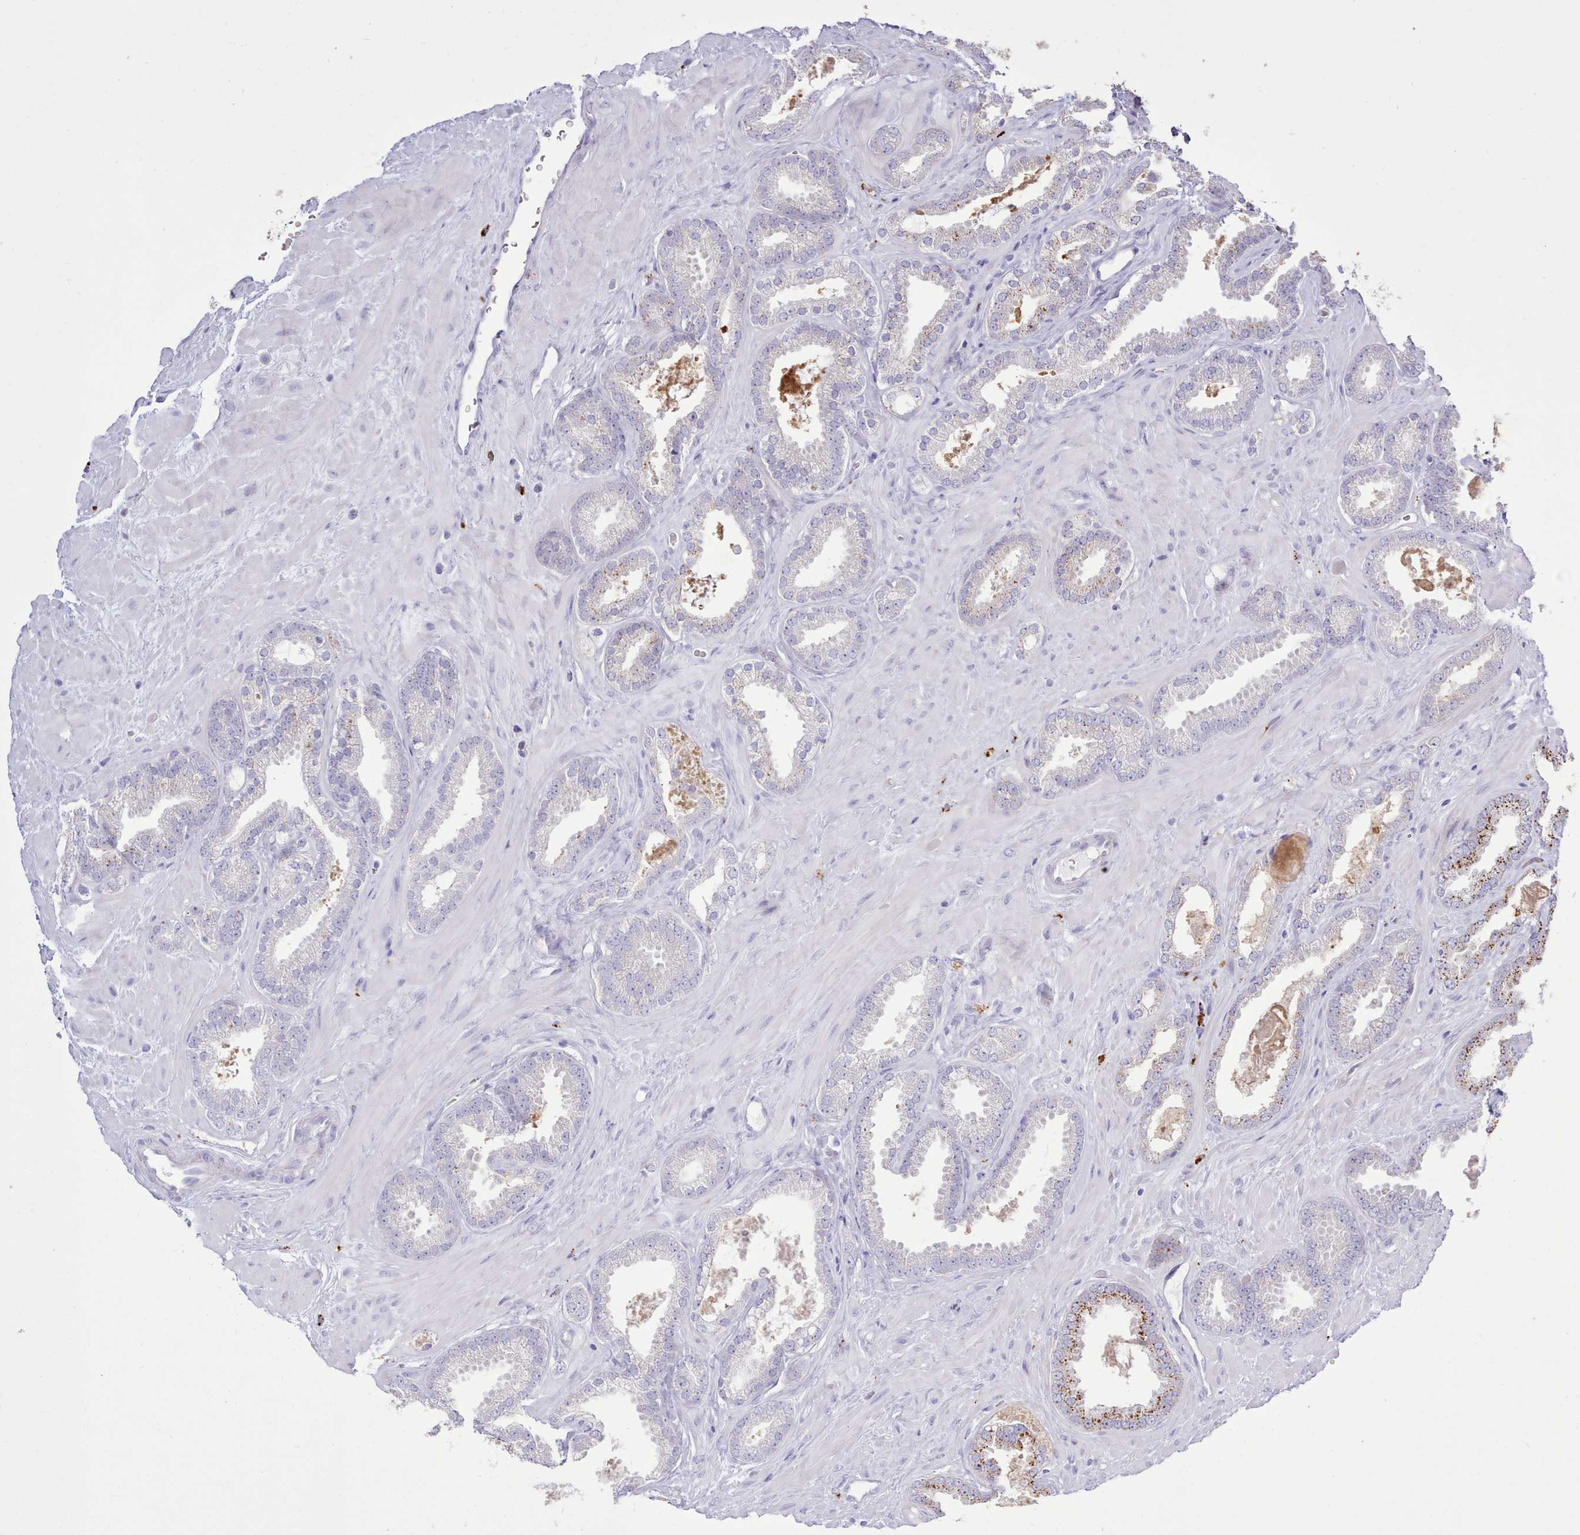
{"staining": {"intensity": "moderate", "quantity": "<25%", "location": "cytoplasmic/membranous"}, "tissue": "prostate cancer", "cell_type": "Tumor cells", "image_type": "cancer", "snomed": [{"axis": "morphology", "description": "Adenocarcinoma, Low grade"}, {"axis": "topography", "description": "Prostate"}], "caption": "Protein expression analysis of human prostate low-grade adenocarcinoma reveals moderate cytoplasmic/membranous staining in about <25% of tumor cells. The staining was performed using DAB (3,3'-diaminobenzidine) to visualize the protein expression in brown, while the nuclei were stained in blue with hematoxylin (Magnification: 20x).", "gene": "SRD5A1", "patient": {"sex": "male", "age": 62}}